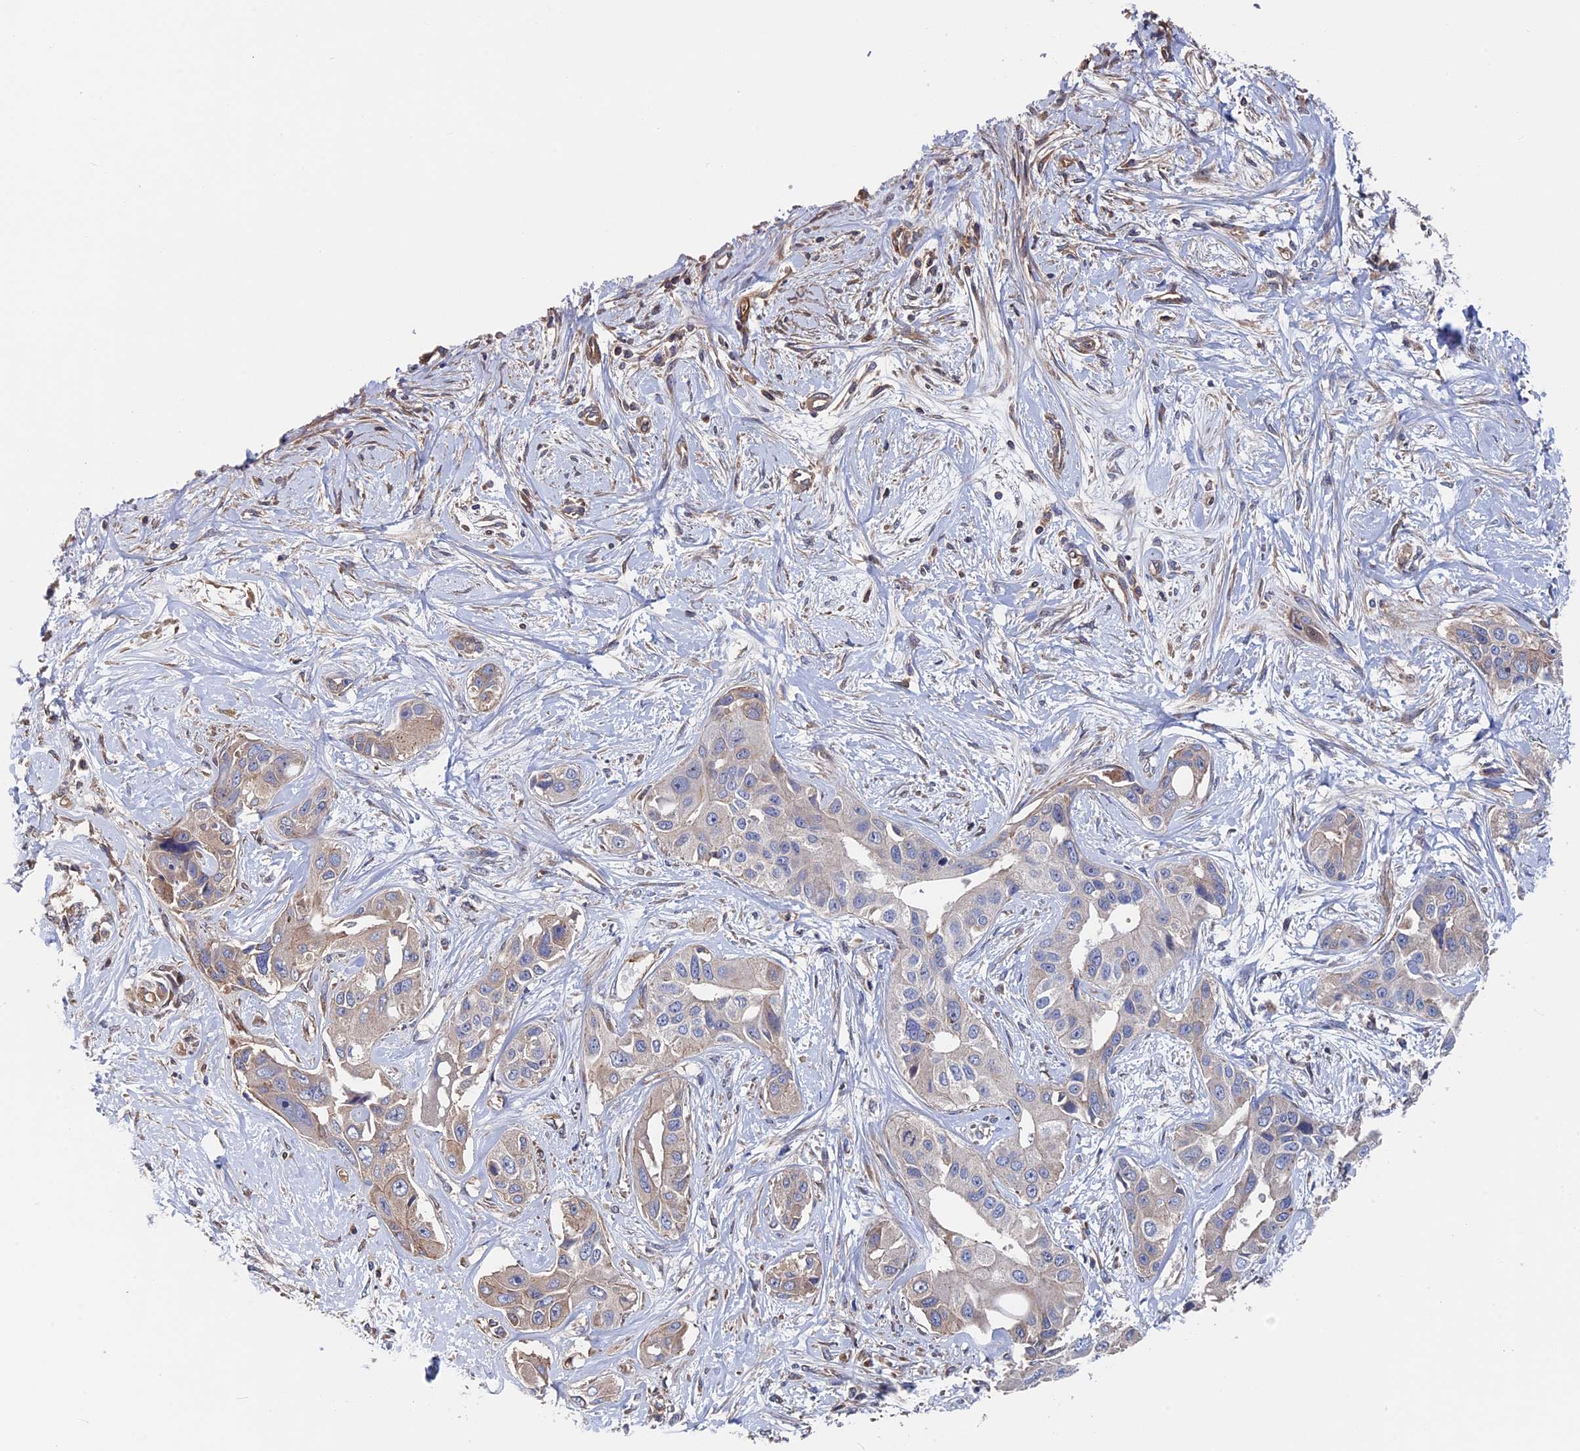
{"staining": {"intensity": "negative", "quantity": "none", "location": "none"}, "tissue": "liver cancer", "cell_type": "Tumor cells", "image_type": "cancer", "snomed": [{"axis": "morphology", "description": "Cholangiocarcinoma"}, {"axis": "topography", "description": "Liver"}], "caption": "Tumor cells show no significant protein expression in liver cancer (cholangiocarcinoma).", "gene": "RPUSD1", "patient": {"sex": "male", "age": 59}}